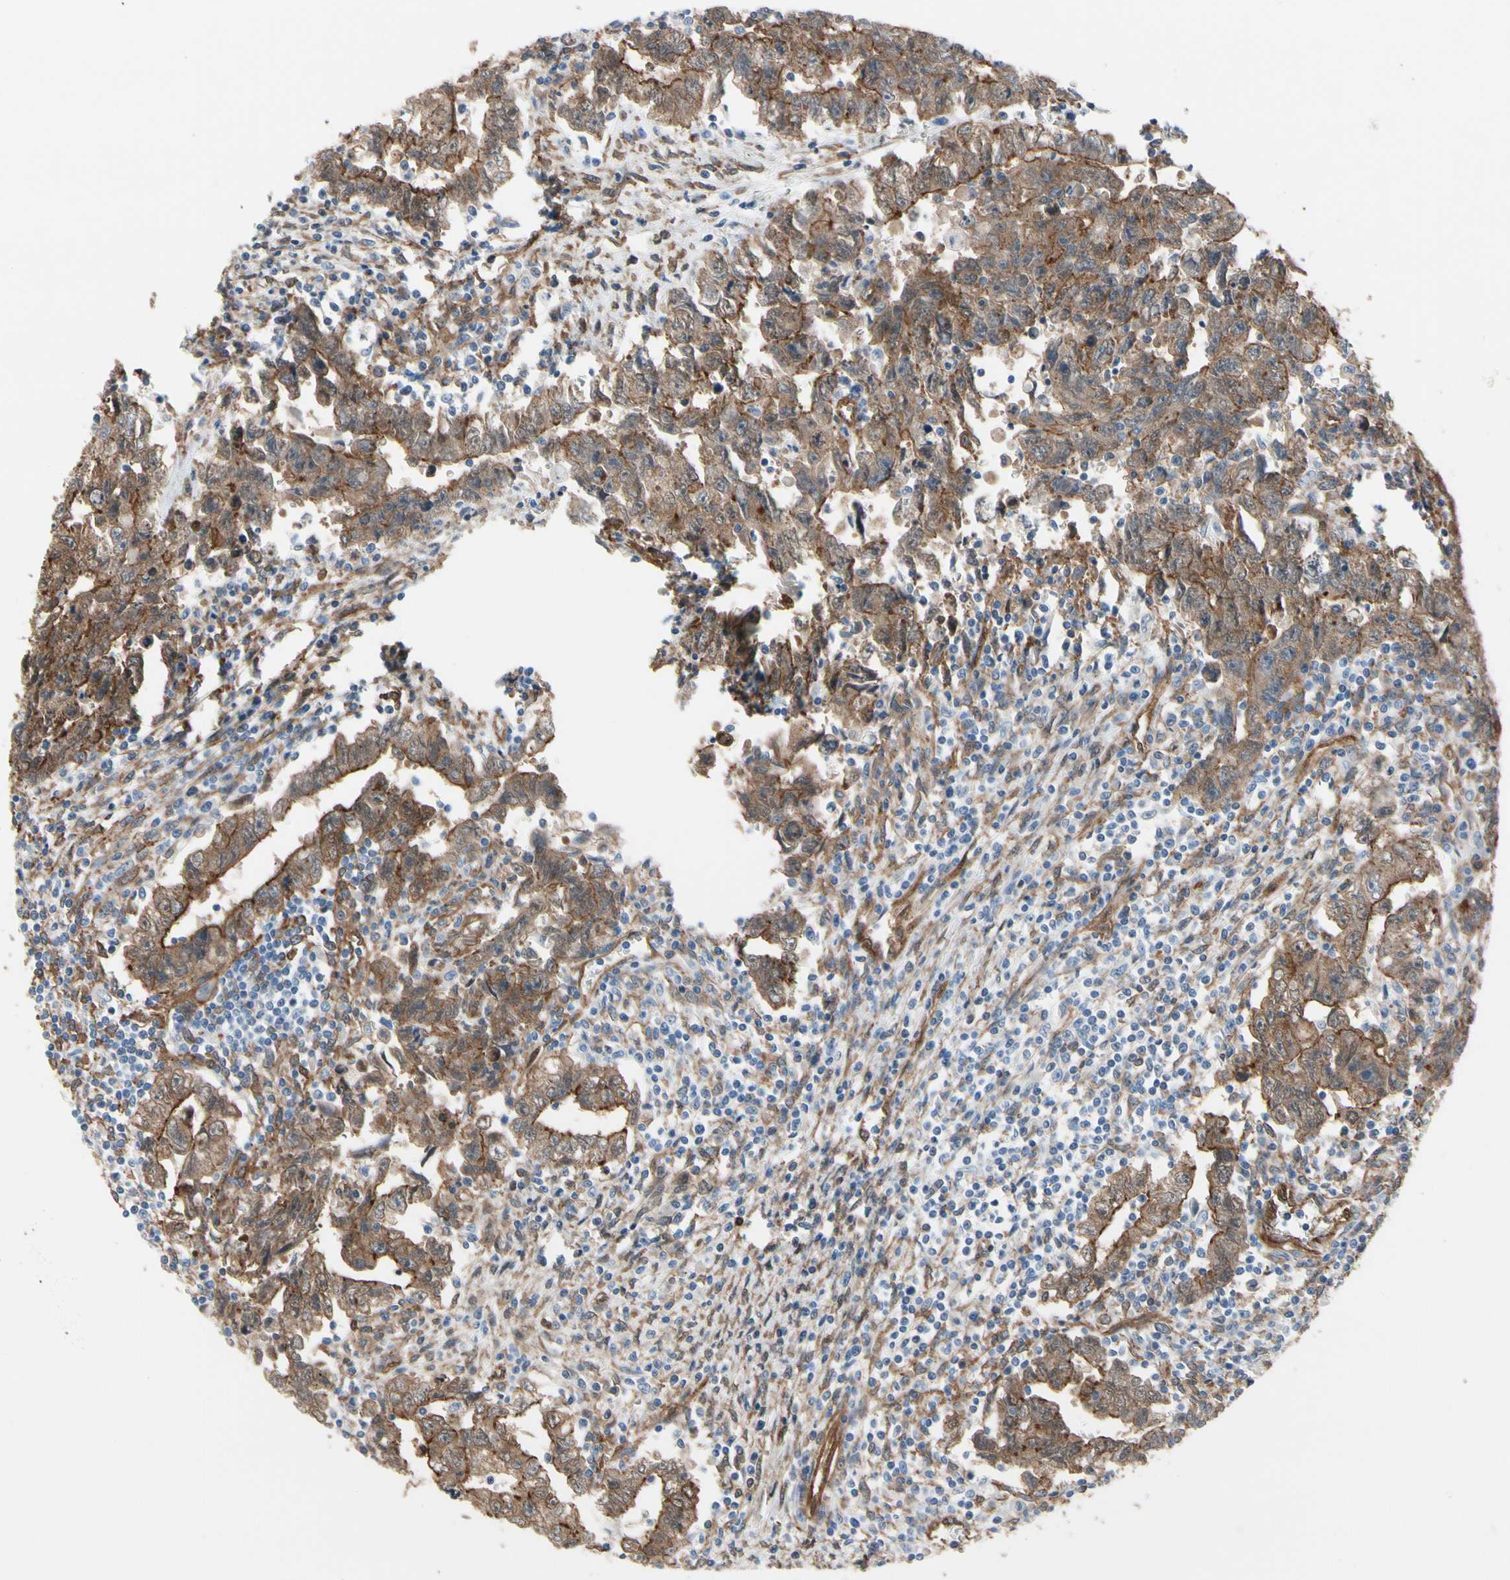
{"staining": {"intensity": "moderate", "quantity": ">75%", "location": "cytoplasmic/membranous"}, "tissue": "testis cancer", "cell_type": "Tumor cells", "image_type": "cancer", "snomed": [{"axis": "morphology", "description": "Carcinoma, Embryonal, NOS"}, {"axis": "topography", "description": "Testis"}], "caption": "Protein analysis of testis embryonal carcinoma tissue reveals moderate cytoplasmic/membranous staining in approximately >75% of tumor cells.", "gene": "CTTNBP2", "patient": {"sex": "male", "age": 28}}